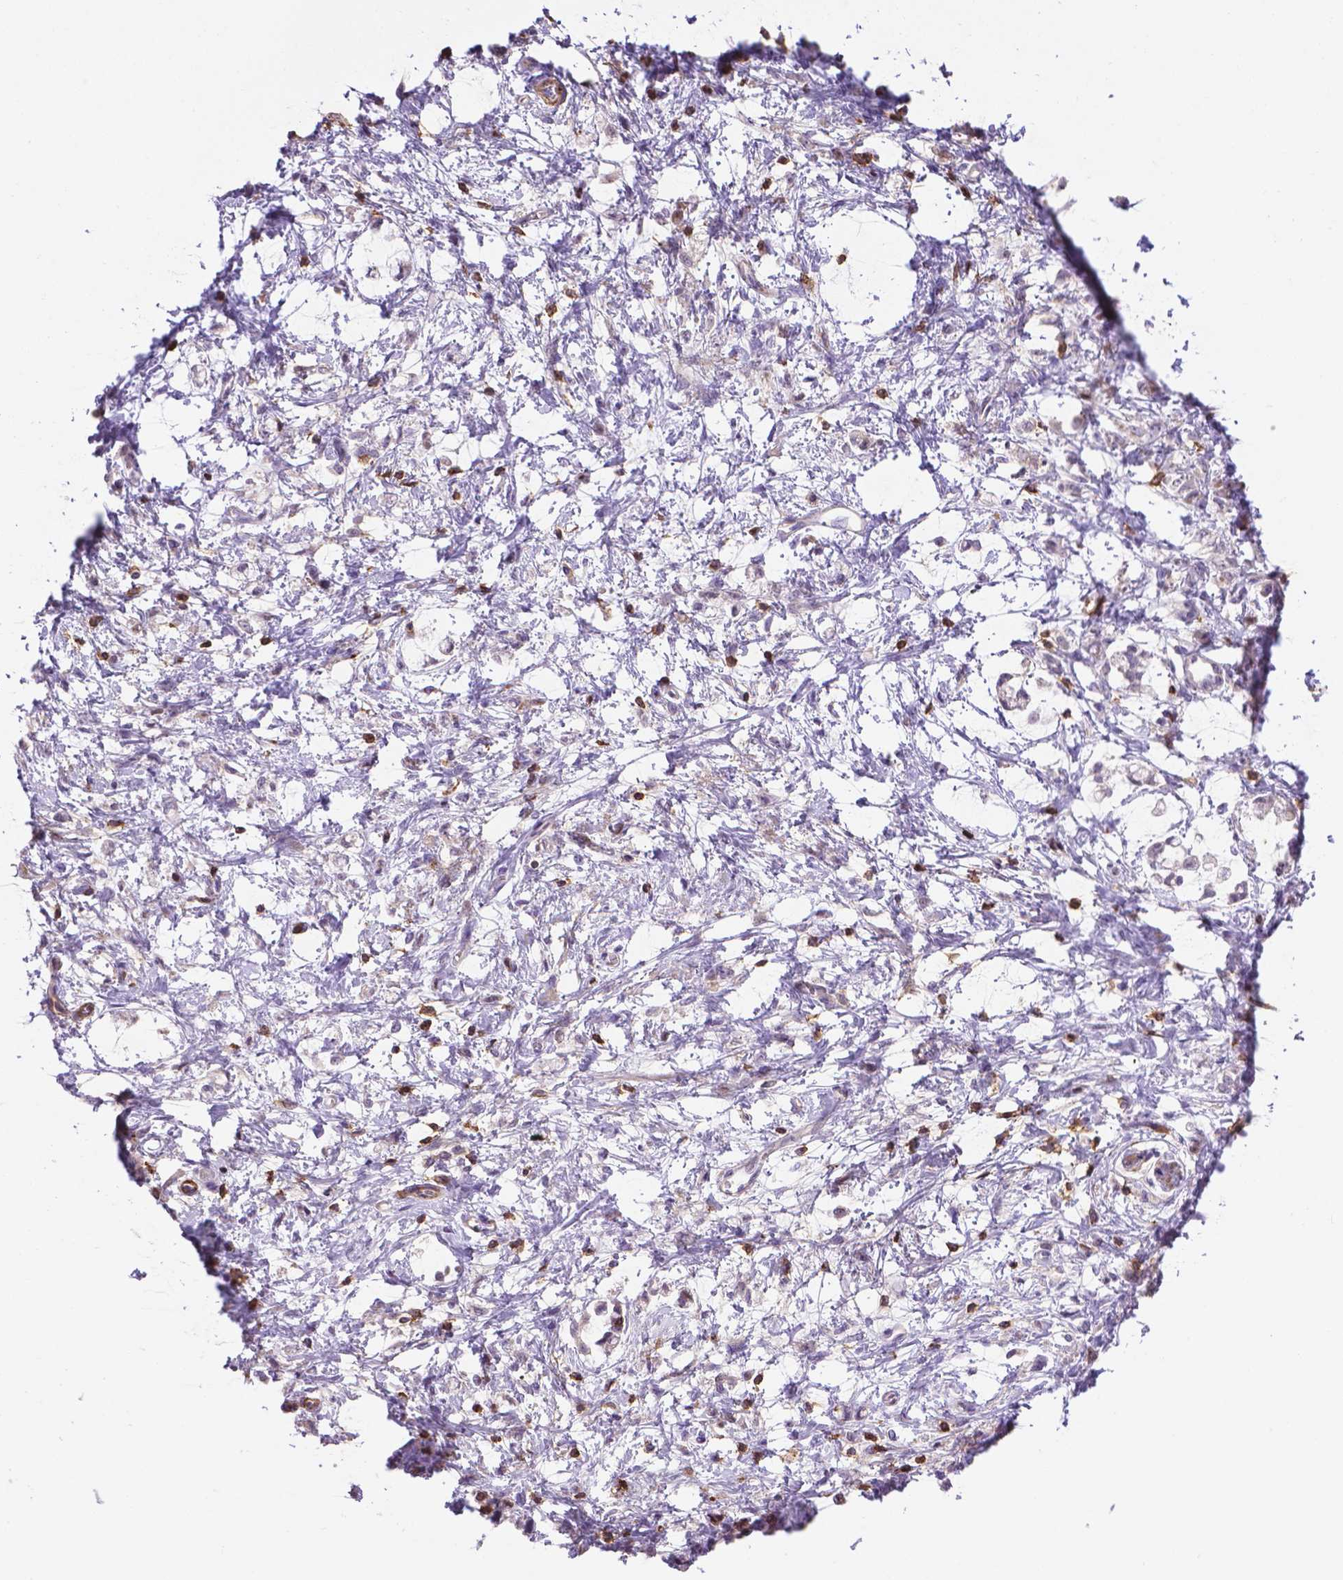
{"staining": {"intensity": "negative", "quantity": "none", "location": "none"}, "tissue": "stomach cancer", "cell_type": "Tumor cells", "image_type": "cancer", "snomed": [{"axis": "morphology", "description": "Adenocarcinoma, NOS"}, {"axis": "topography", "description": "Stomach"}], "caption": "Tumor cells show no significant protein staining in stomach adenocarcinoma. (Brightfield microscopy of DAB (3,3'-diaminobenzidine) IHC at high magnification).", "gene": "ACAD10", "patient": {"sex": "female", "age": 60}}